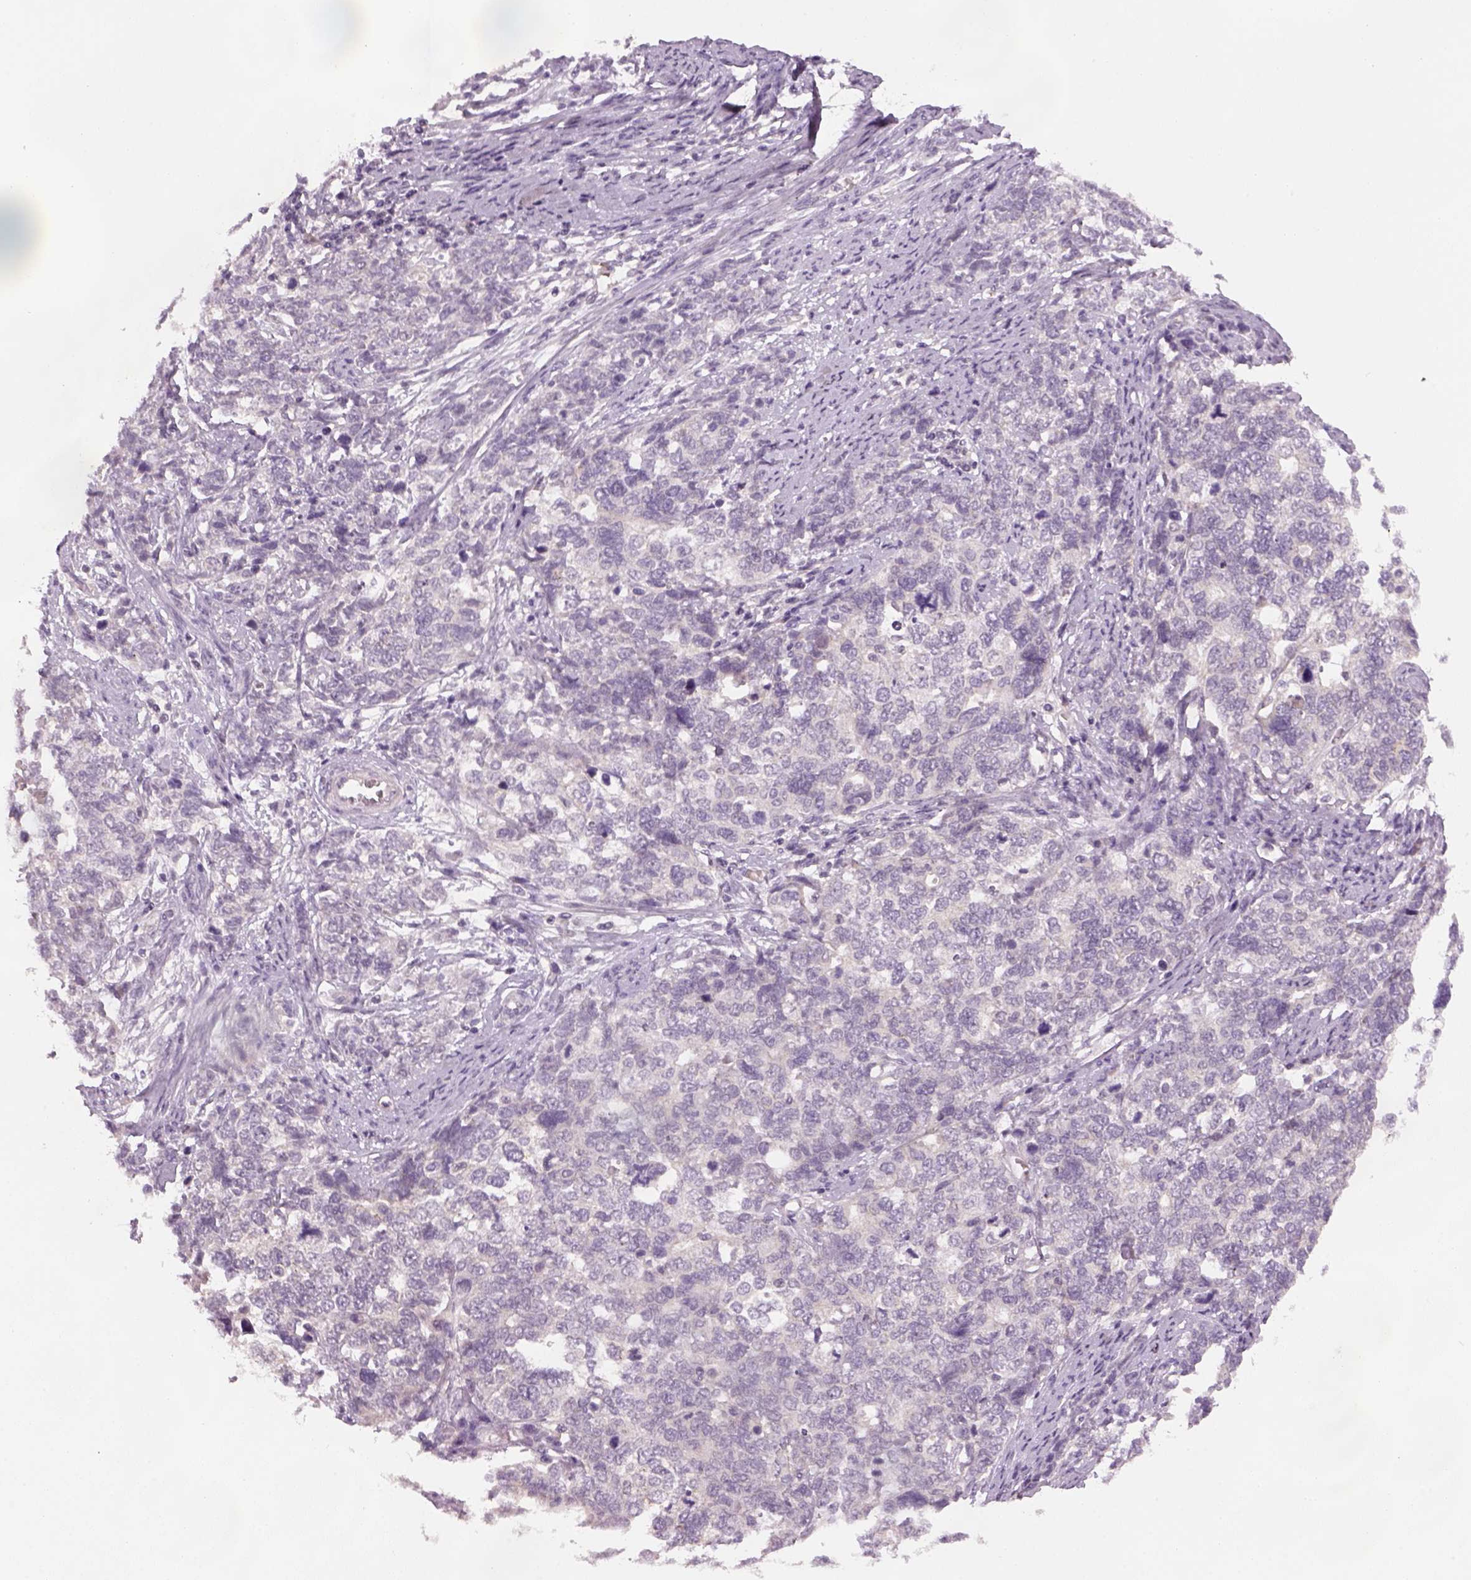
{"staining": {"intensity": "negative", "quantity": "none", "location": "none"}, "tissue": "cervical cancer", "cell_type": "Tumor cells", "image_type": "cancer", "snomed": [{"axis": "morphology", "description": "Squamous cell carcinoma, NOS"}, {"axis": "topography", "description": "Cervix"}], "caption": "IHC micrograph of human cervical cancer stained for a protein (brown), which shows no expression in tumor cells.", "gene": "GDNF", "patient": {"sex": "female", "age": 63}}